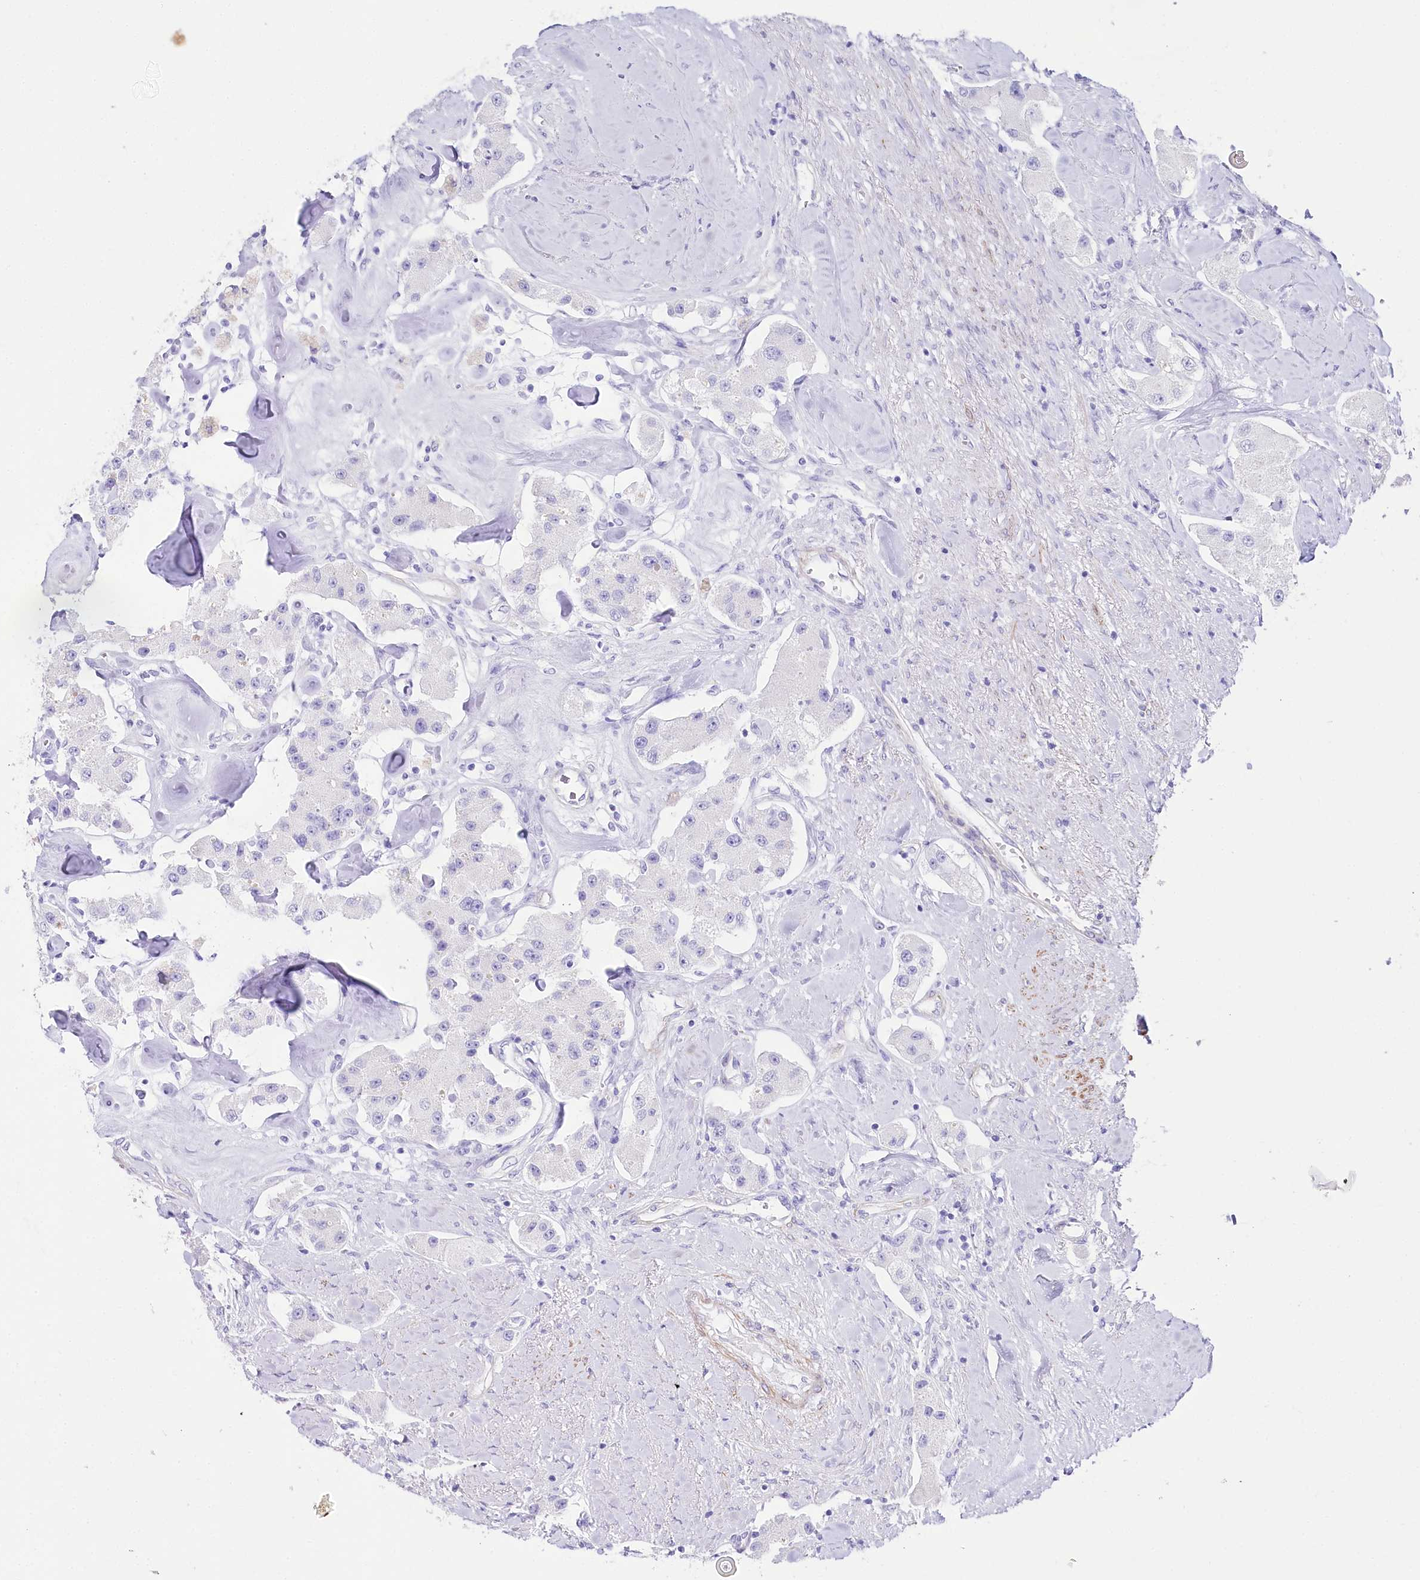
{"staining": {"intensity": "negative", "quantity": "none", "location": "none"}, "tissue": "carcinoid", "cell_type": "Tumor cells", "image_type": "cancer", "snomed": [{"axis": "morphology", "description": "Carcinoid, malignant, NOS"}, {"axis": "topography", "description": "Pancreas"}], "caption": "Tumor cells show no significant positivity in carcinoid.", "gene": "CSN3", "patient": {"sex": "male", "age": 41}}